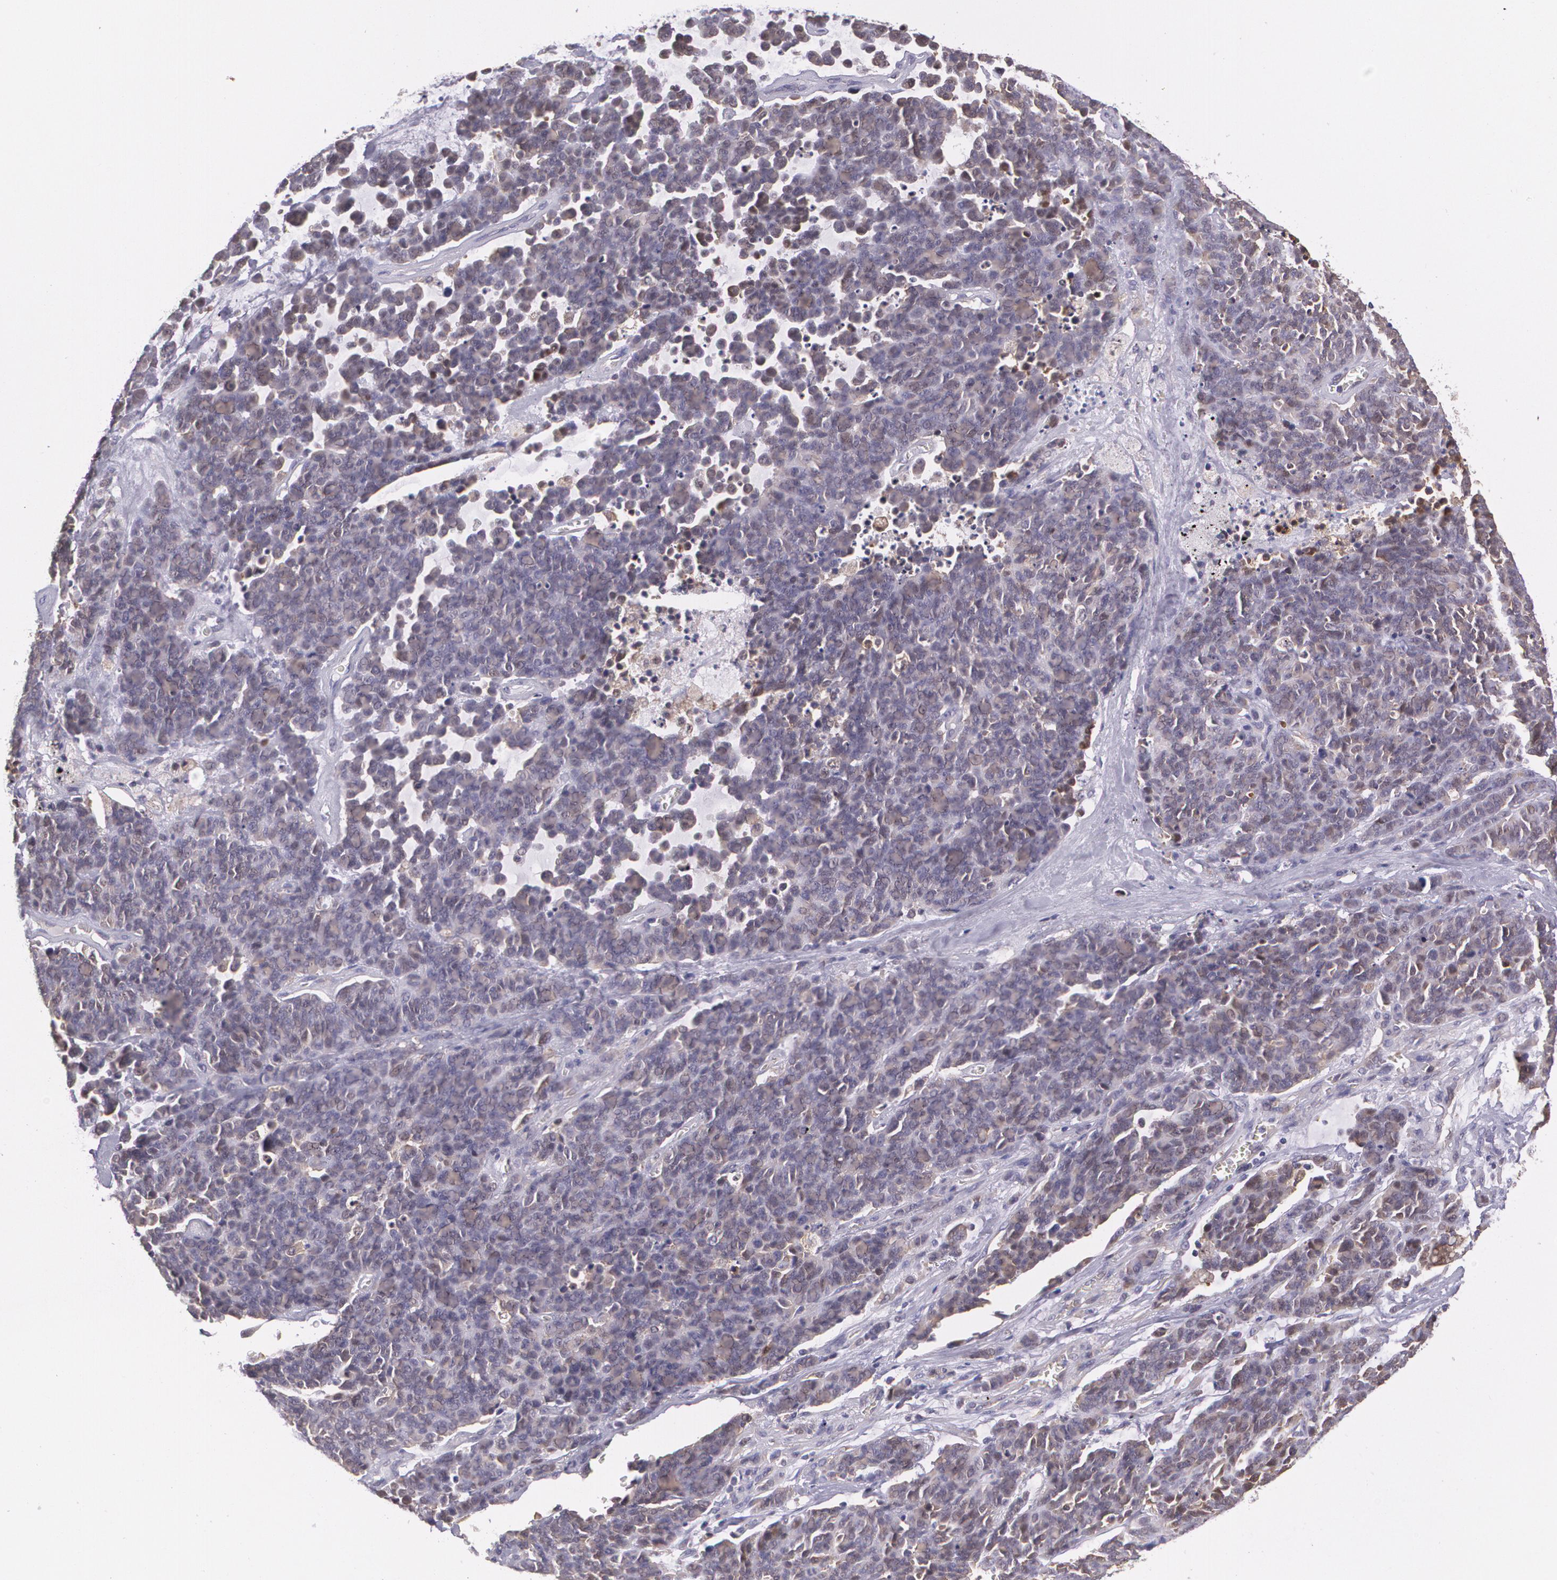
{"staining": {"intensity": "weak", "quantity": "25%-75%", "location": "cytoplasmic/membranous"}, "tissue": "lung cancer", "cell_type": "Tumor cells", "image_type": "cancer", "snomed": [{"axis": "morphology", "description": "Neoplasm, malignant, NOS"}, {"axis": "topography", "description": "Lung"}], "caption": "This histopathology image demonstrates immunohistochemistry staining of human lung cancer (neoplasm (malignant)), with low weak cytoplasmic/membranous positivity in approximately 25%-75% of tumor cells.", "gene": "HSPH1", "patient": {"sex": "female", "age": 58}}